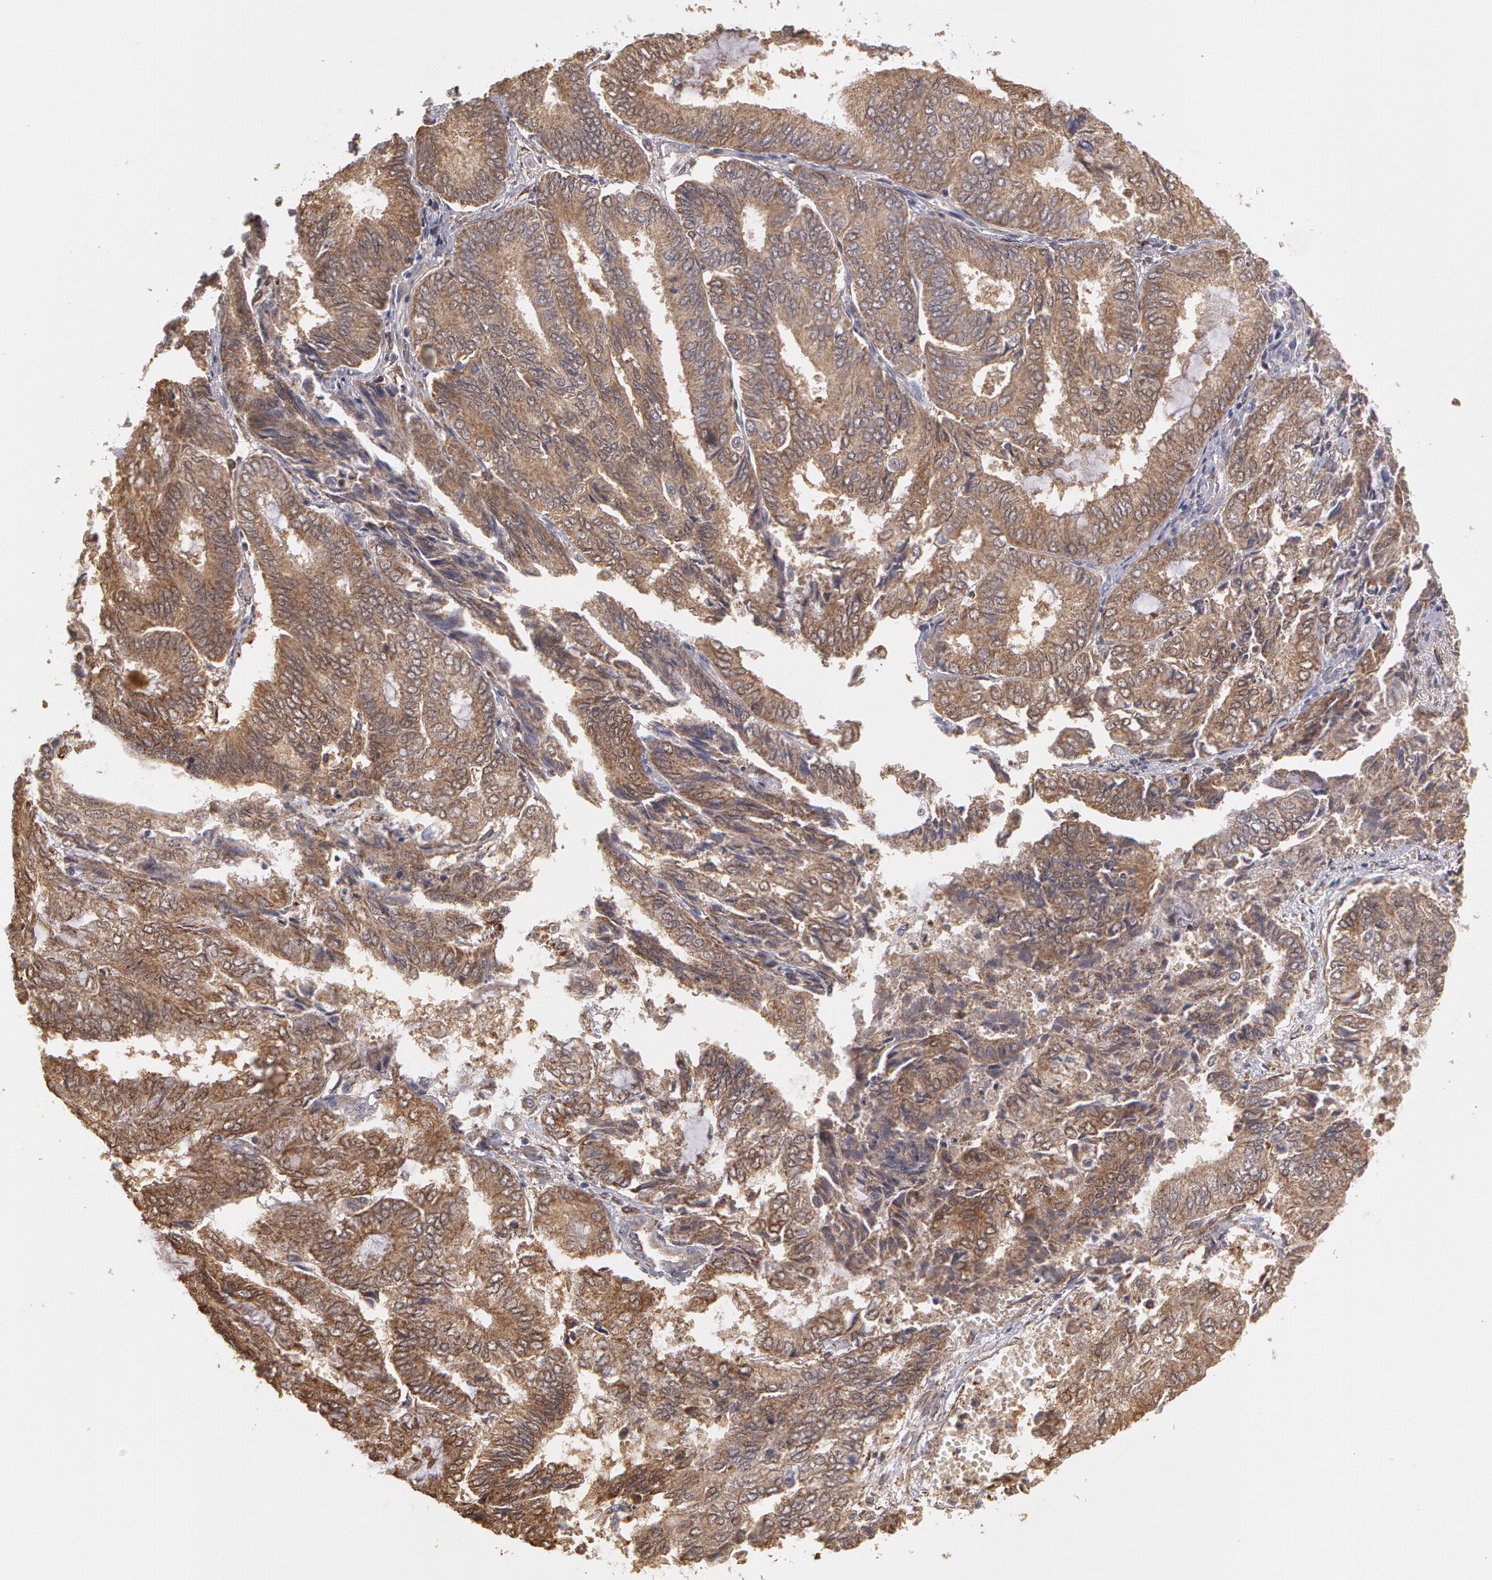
{"staining": {"intensity": "moderate", "quantity": ">75%", "location": "cytoplasmic/membranous"}, "tissue": "endometrial cancer", "cell_type": "Tumor cells", "image_type": "cancer", "snomed": [{"axis": "morphology", "description": "Adenocarcinoma, NOS"}, {"axis": "topography", "description": "Endometrium"}], "caption": "Immunohistochemistry (IHC) micrograph of human endometrial cancer (adenocarcinoma) stained for a protein (brown), which shows medium levels of moderate cytoplasmic/membranous positivity in approximately >75% of tumor cells.", "gene": "MPST", "patient": {"sex": "female", "age": 59}}